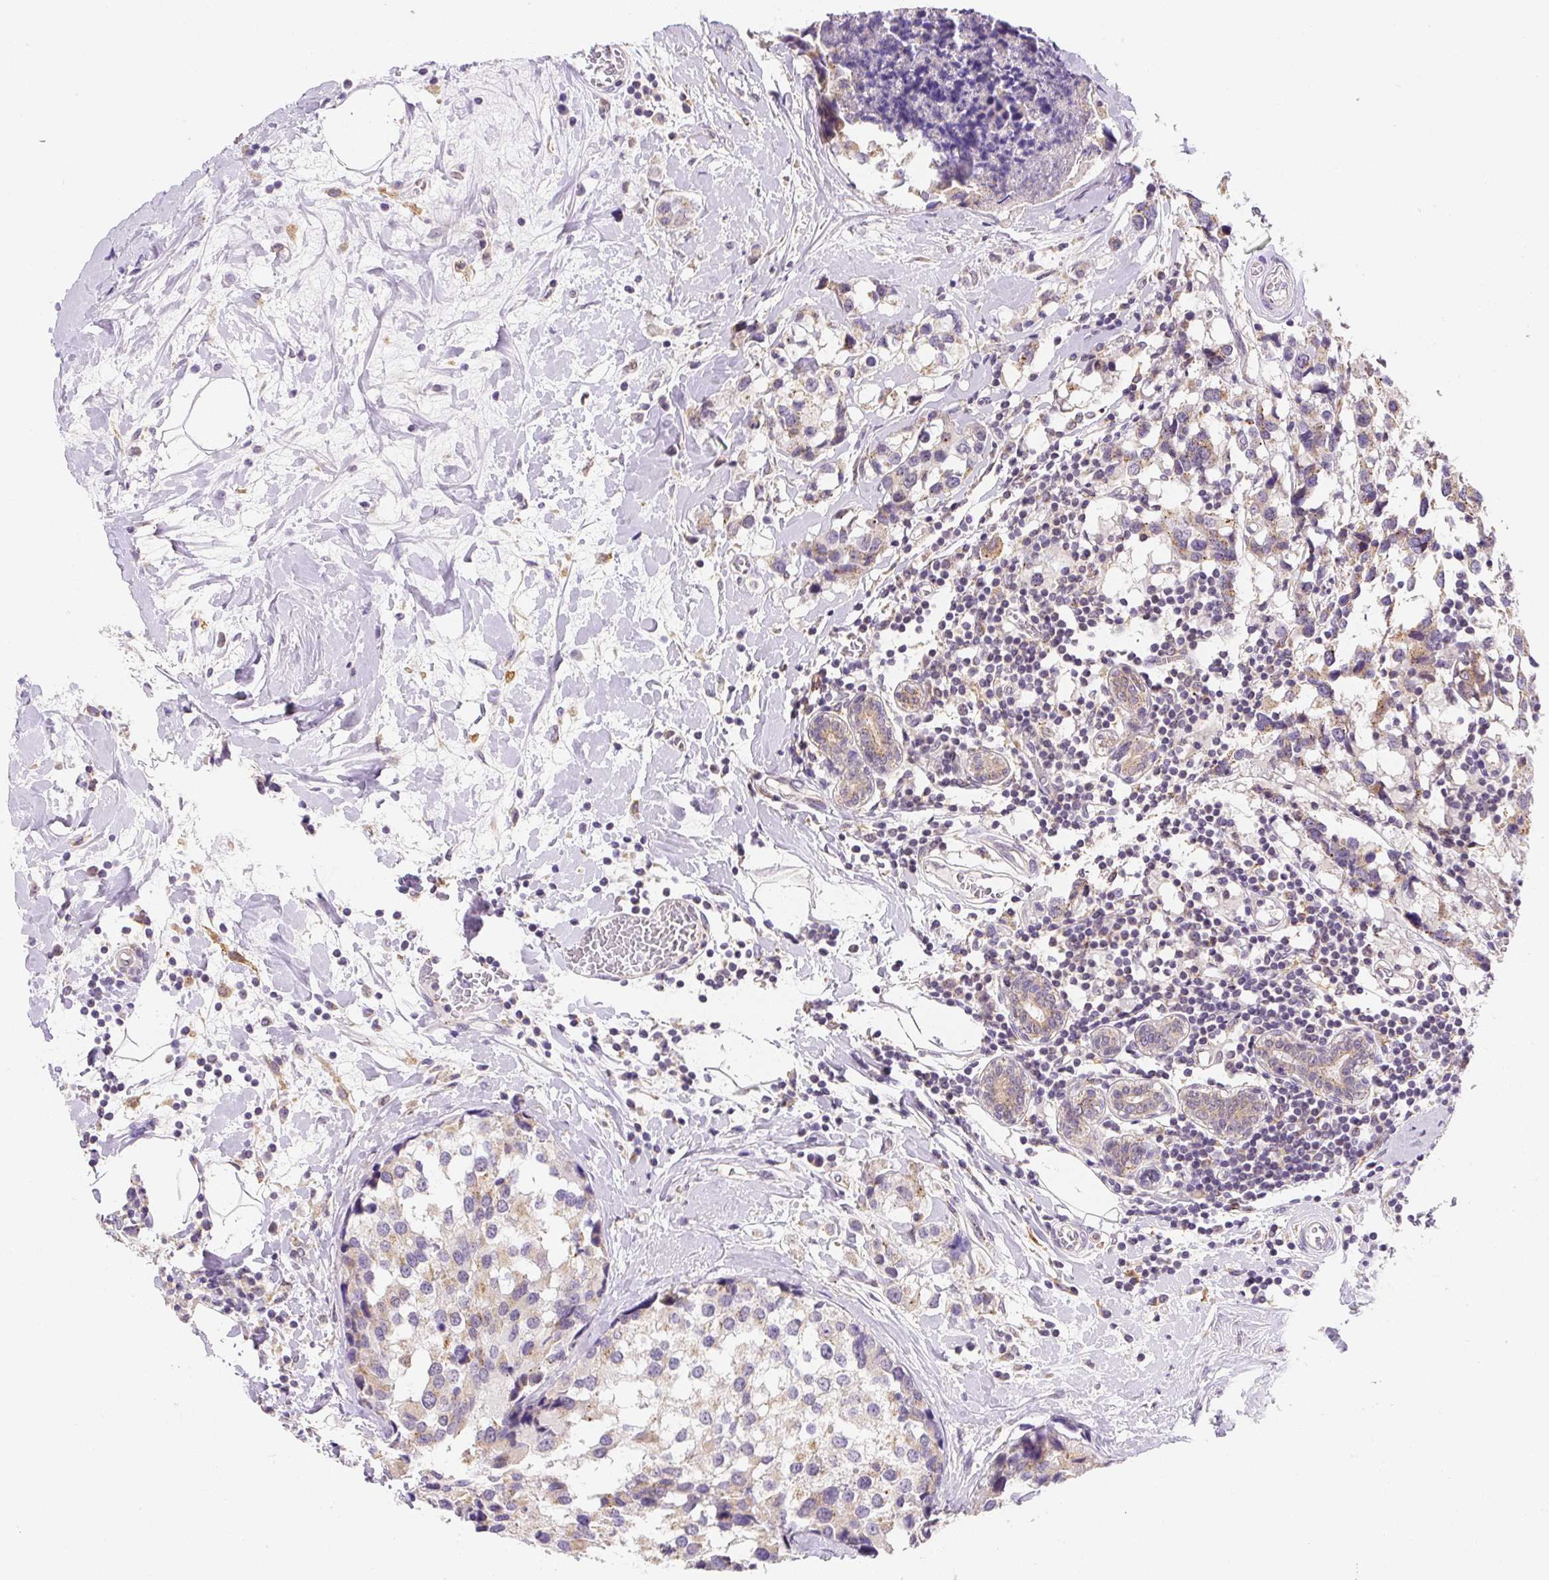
{"staining": {"intensity": "moderate", "quantity": "25%-75%", "location": "cytoplasmic/membranous"}, "tissue": "breast cancer", "cell_type": "Tumor cells", "image_type": "cancer", "snomed": [{"axis": "morphology", "description": "Lobular carcinoma"}, {"axis": "topography", "description": "Breast"}], "caption": "Immunohistochemistry of human lobular carcinoma (breast) displays medium levels of moderate cytoplasmic/membranous expression in approximately 25%-75% of tumor cells.", "gene": "PLA2G4A", "patient": {"sex": "female", "age": 59}}